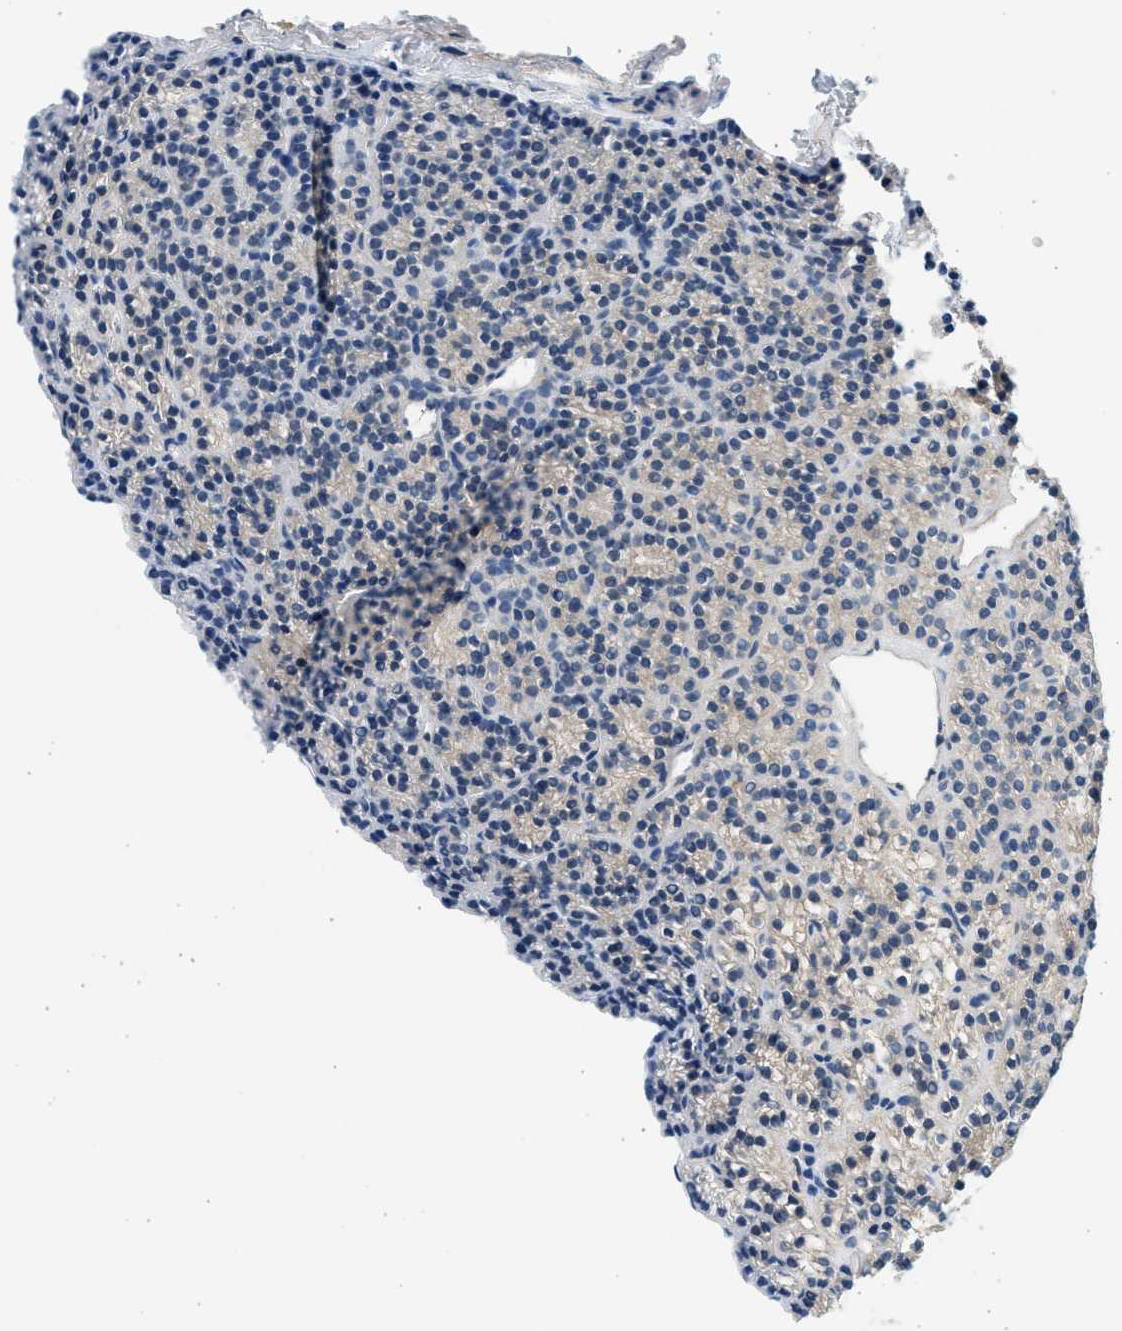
{"staining": {"intensity": "weak", "quantity": "<25%", "location": "nuclear"}, "tissue": "parathyroid gland", "cell_type": "Glandular cells", "image_type": "normal", "snomed": [{"axis": "morphology", "description": "Normal tissue, NOS"}, {"axis": "morphology", "description": "Adenoma, NOS"}, {"axis": "topography", "description": "Parathyroid gland"}], "caption": "This is an IHC micrograph of benign human parathyroid gland. There is no expression in glandular cells.", "gene": "HIPK1", "patient": {"sex": "female", "age": 64}}